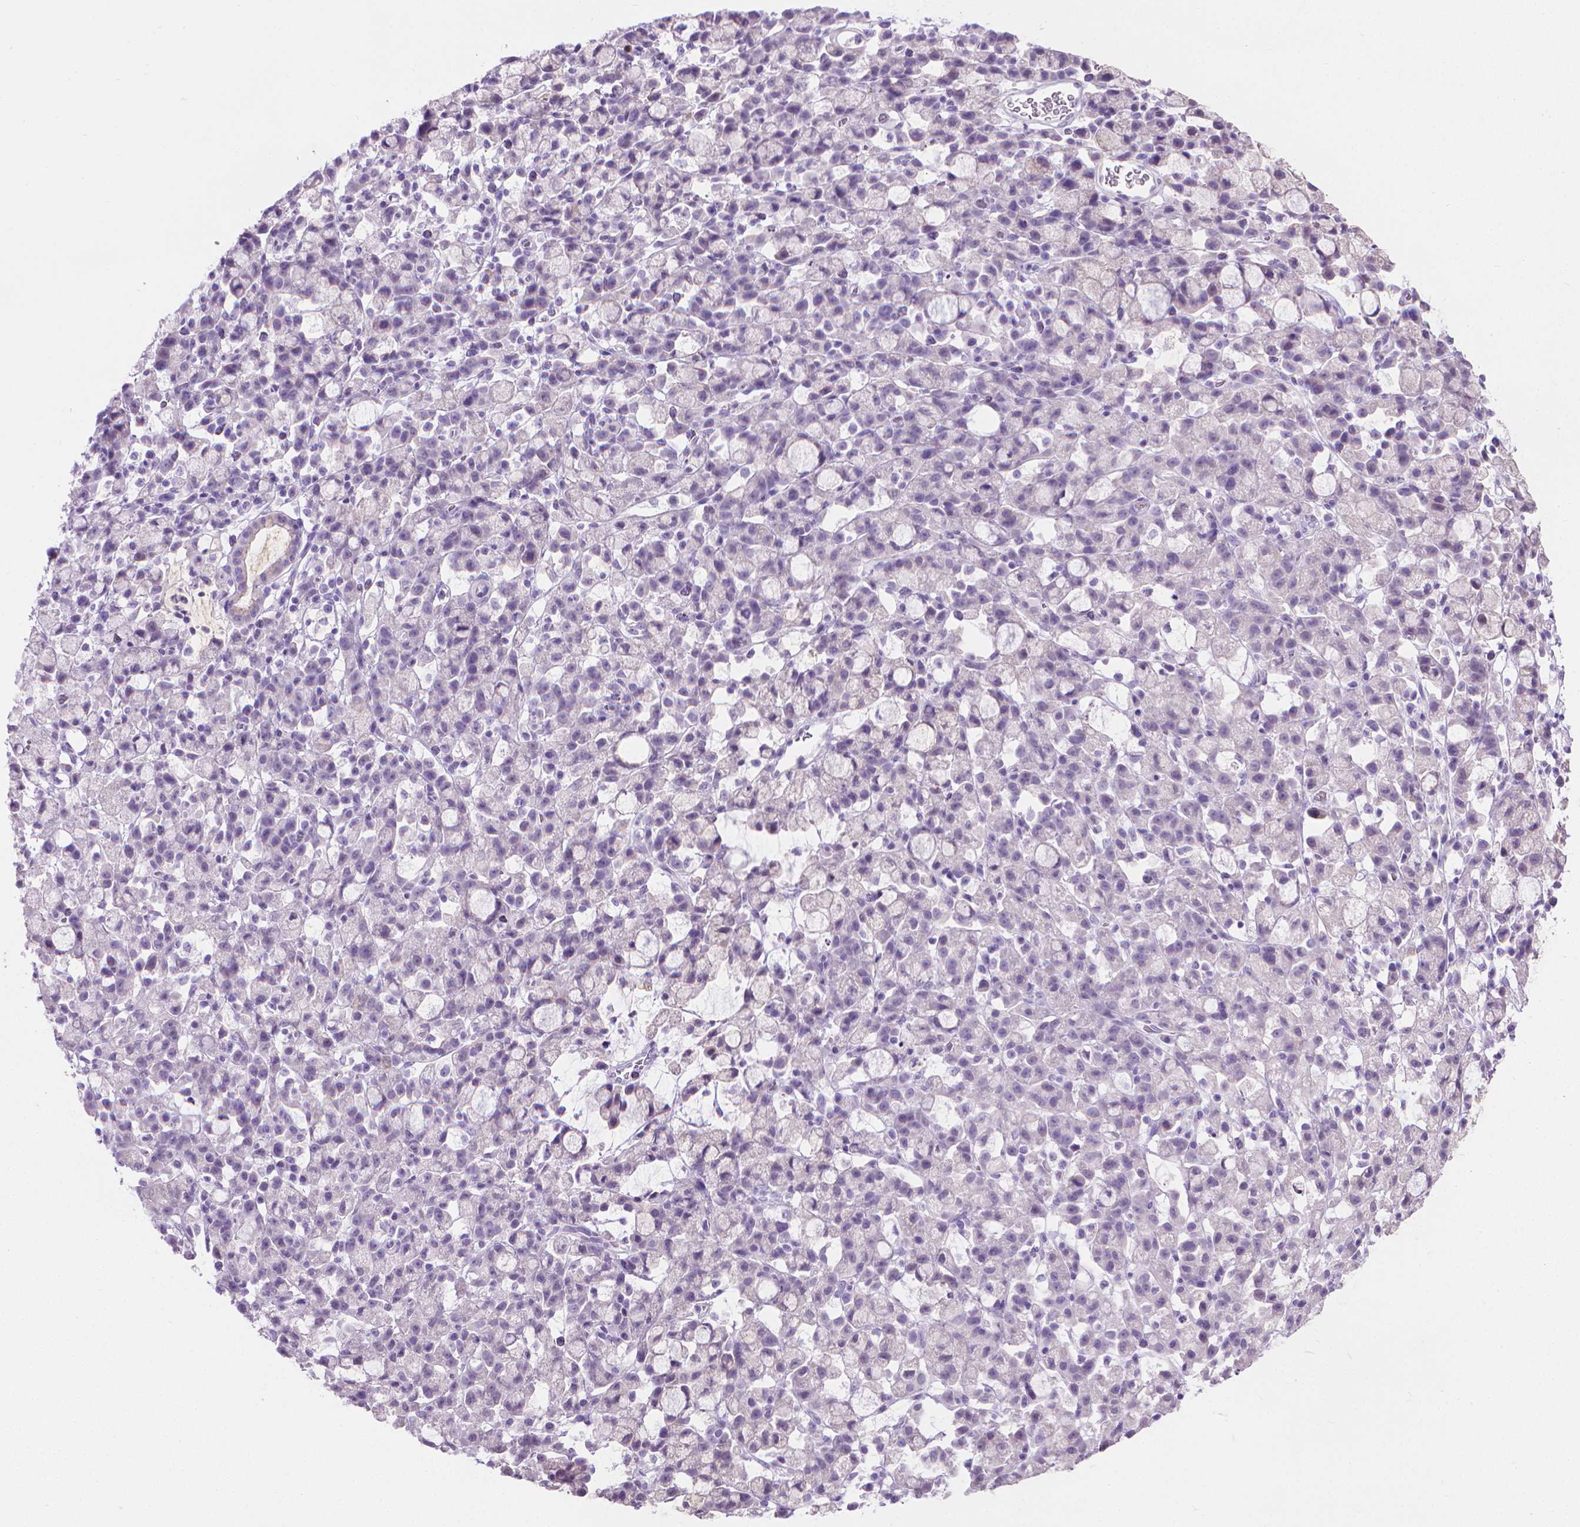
{"staining": {"intensity": "negative", "quantity": "none", "location": "none"}, "tissue": "stomach cancer", "cell_type": "Tumor cells", "image_type": "cancer", "snomed": [{"axis": "morphology", "description": "Adenocarcinoma, NOS"}, {"axis": "topography", "description": "Stomach"}], "caption": "Immunohistochemistry histopathology image of stomach cancer stained for a protein (brown), which shows no expression in tumor cells.", "gene": "CFAP52", "patient": {"sex": "male", "age": 58}}